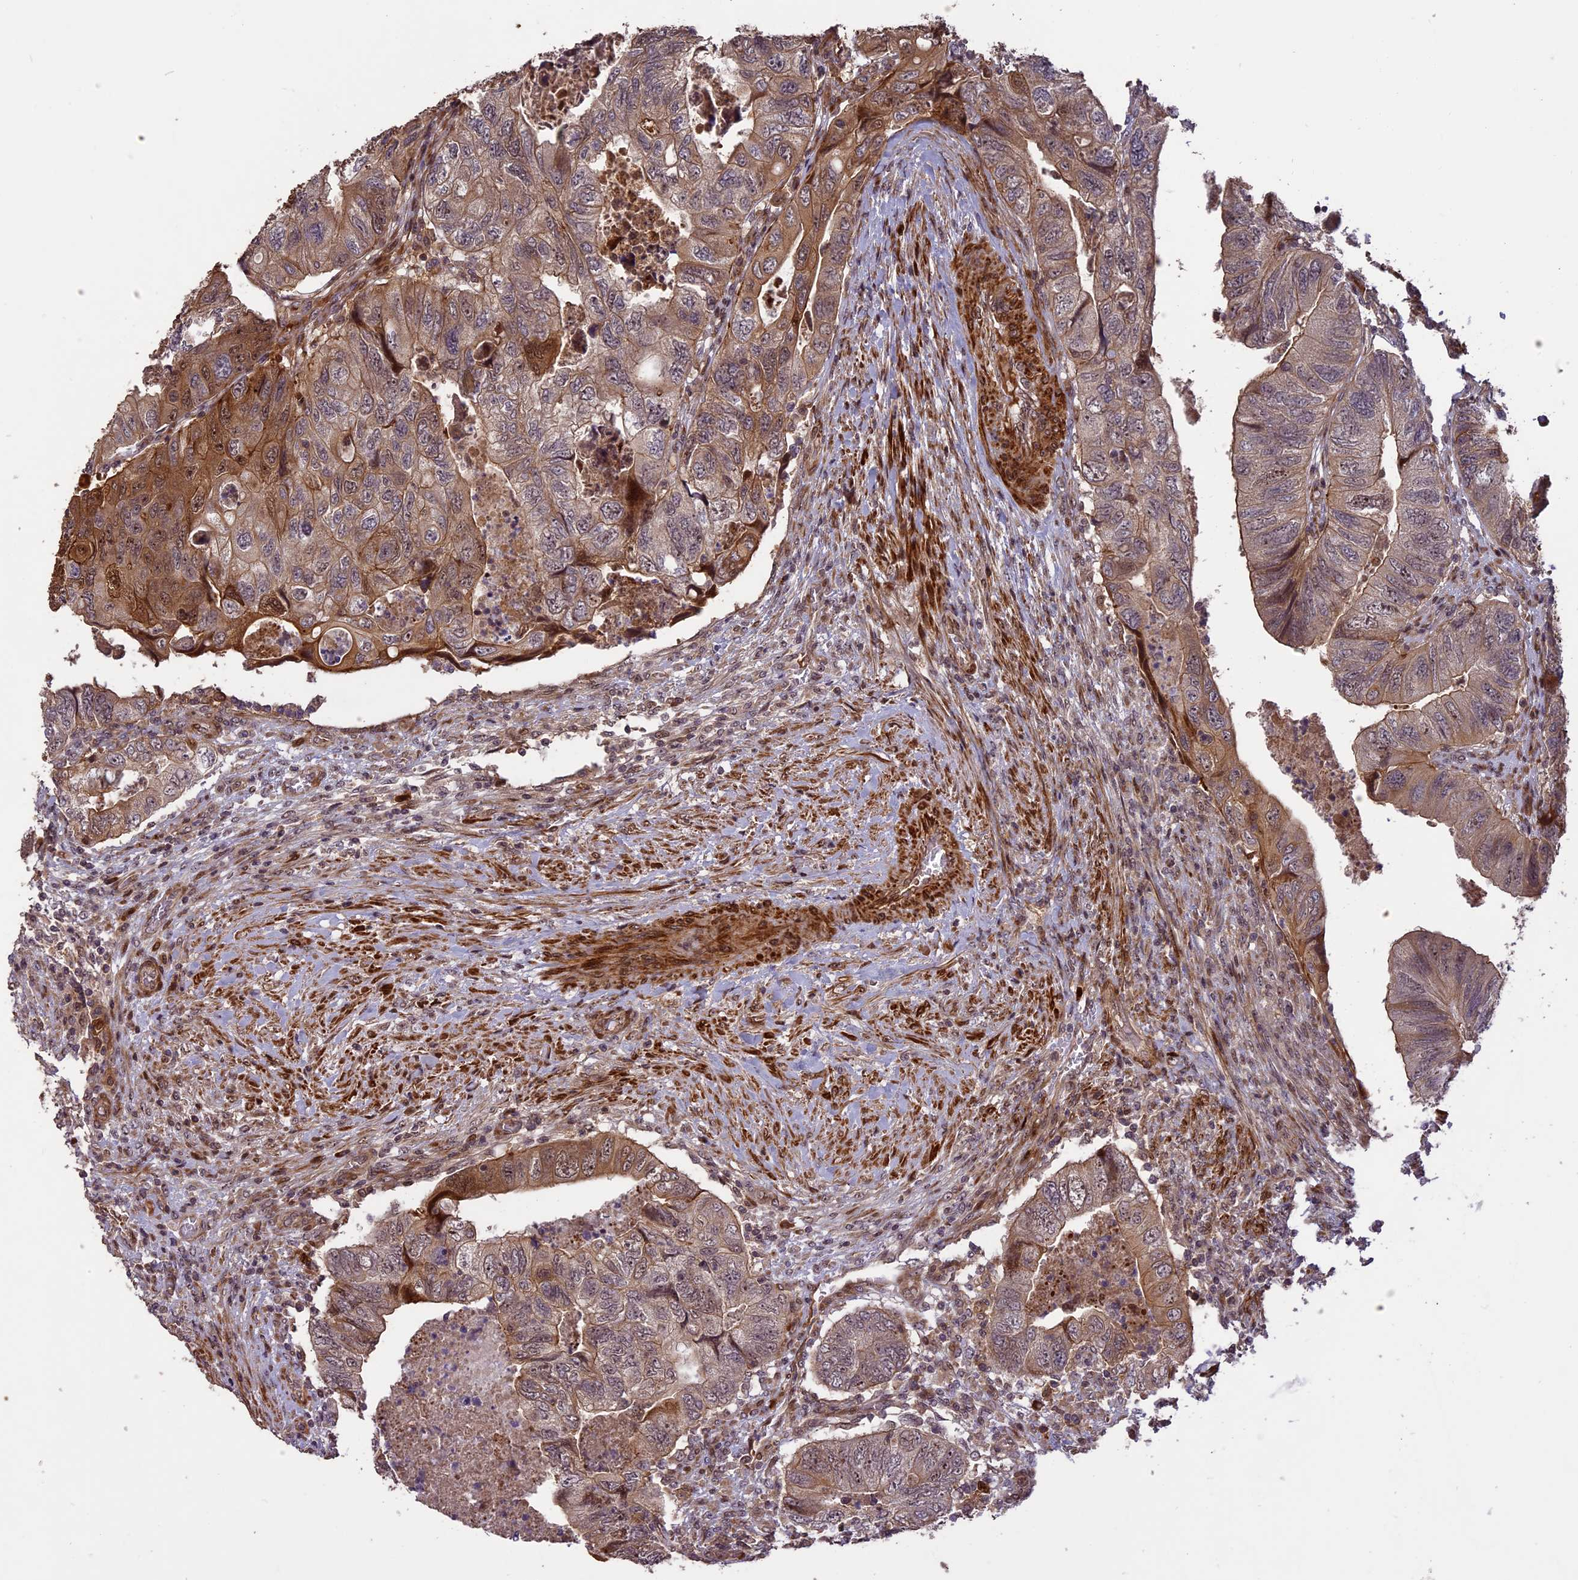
{"staining": {"intensity": "moderate", "quantity": "25%-75%", "location": "cytoplasmic/membranous,nuclear"}, "tissue": "colorectal cancer", "cell_type": "Tumor cells", "image_type": "cancer", "snomed": [{"axis": "morphology", "description": "Adenocarcinoma, NOS"}, {"axis": "topography", "description": "Rectum"}], "caption": "Adenocarcinoma (colorectal) stained with DAB (3,3'-diaminobenzidine) IHC demonstrates medium levels of moderate cytoplasmic/membranous and nuclear staining in about 25%-75% of tumor cells.", "gene": "ENHO", "patient": {"sex": "male", "age": 63}}